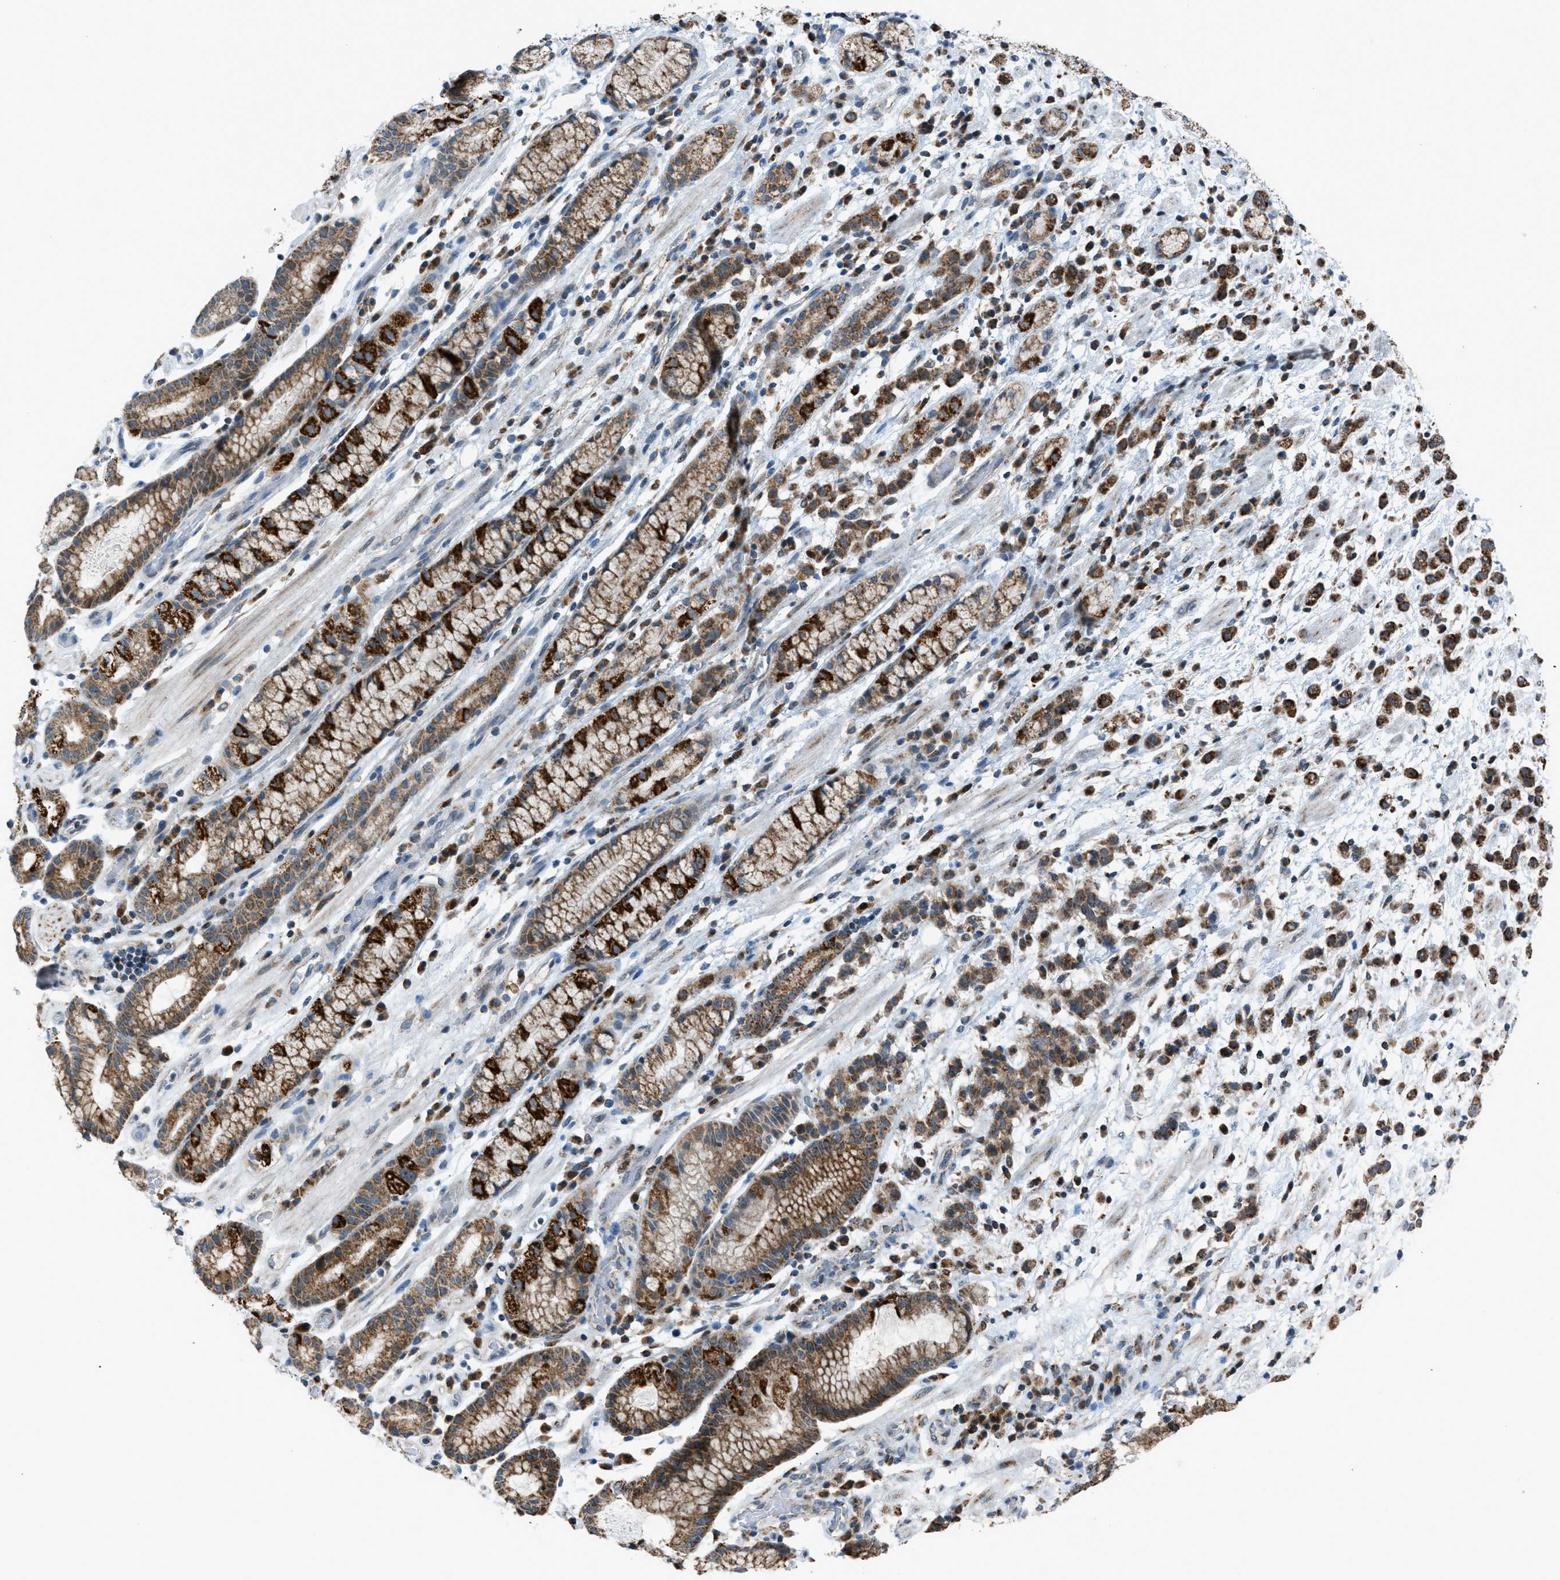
{"staining": {"intensity": "moderate", "quantity": ">75%", "location": "cytoplasmic/membranous"}, "tissue": "stomach cancer", "cell_type": "Tumor cells", "image_type": "cancer", "snomed": [{"axis": "morphology", "description": "Adenocarcinoma, NOS"}, {"axis": "topography", "description": "Stomach, lower"}], "caption": "The image displays staining of stomach cancer (adenocarcinoma), revealing moderate cytoplasmic/membranous protein positivity (brown color) within tumor cells.", "gene": "SRM", "patient": {"sex": "male", "age": 88}}